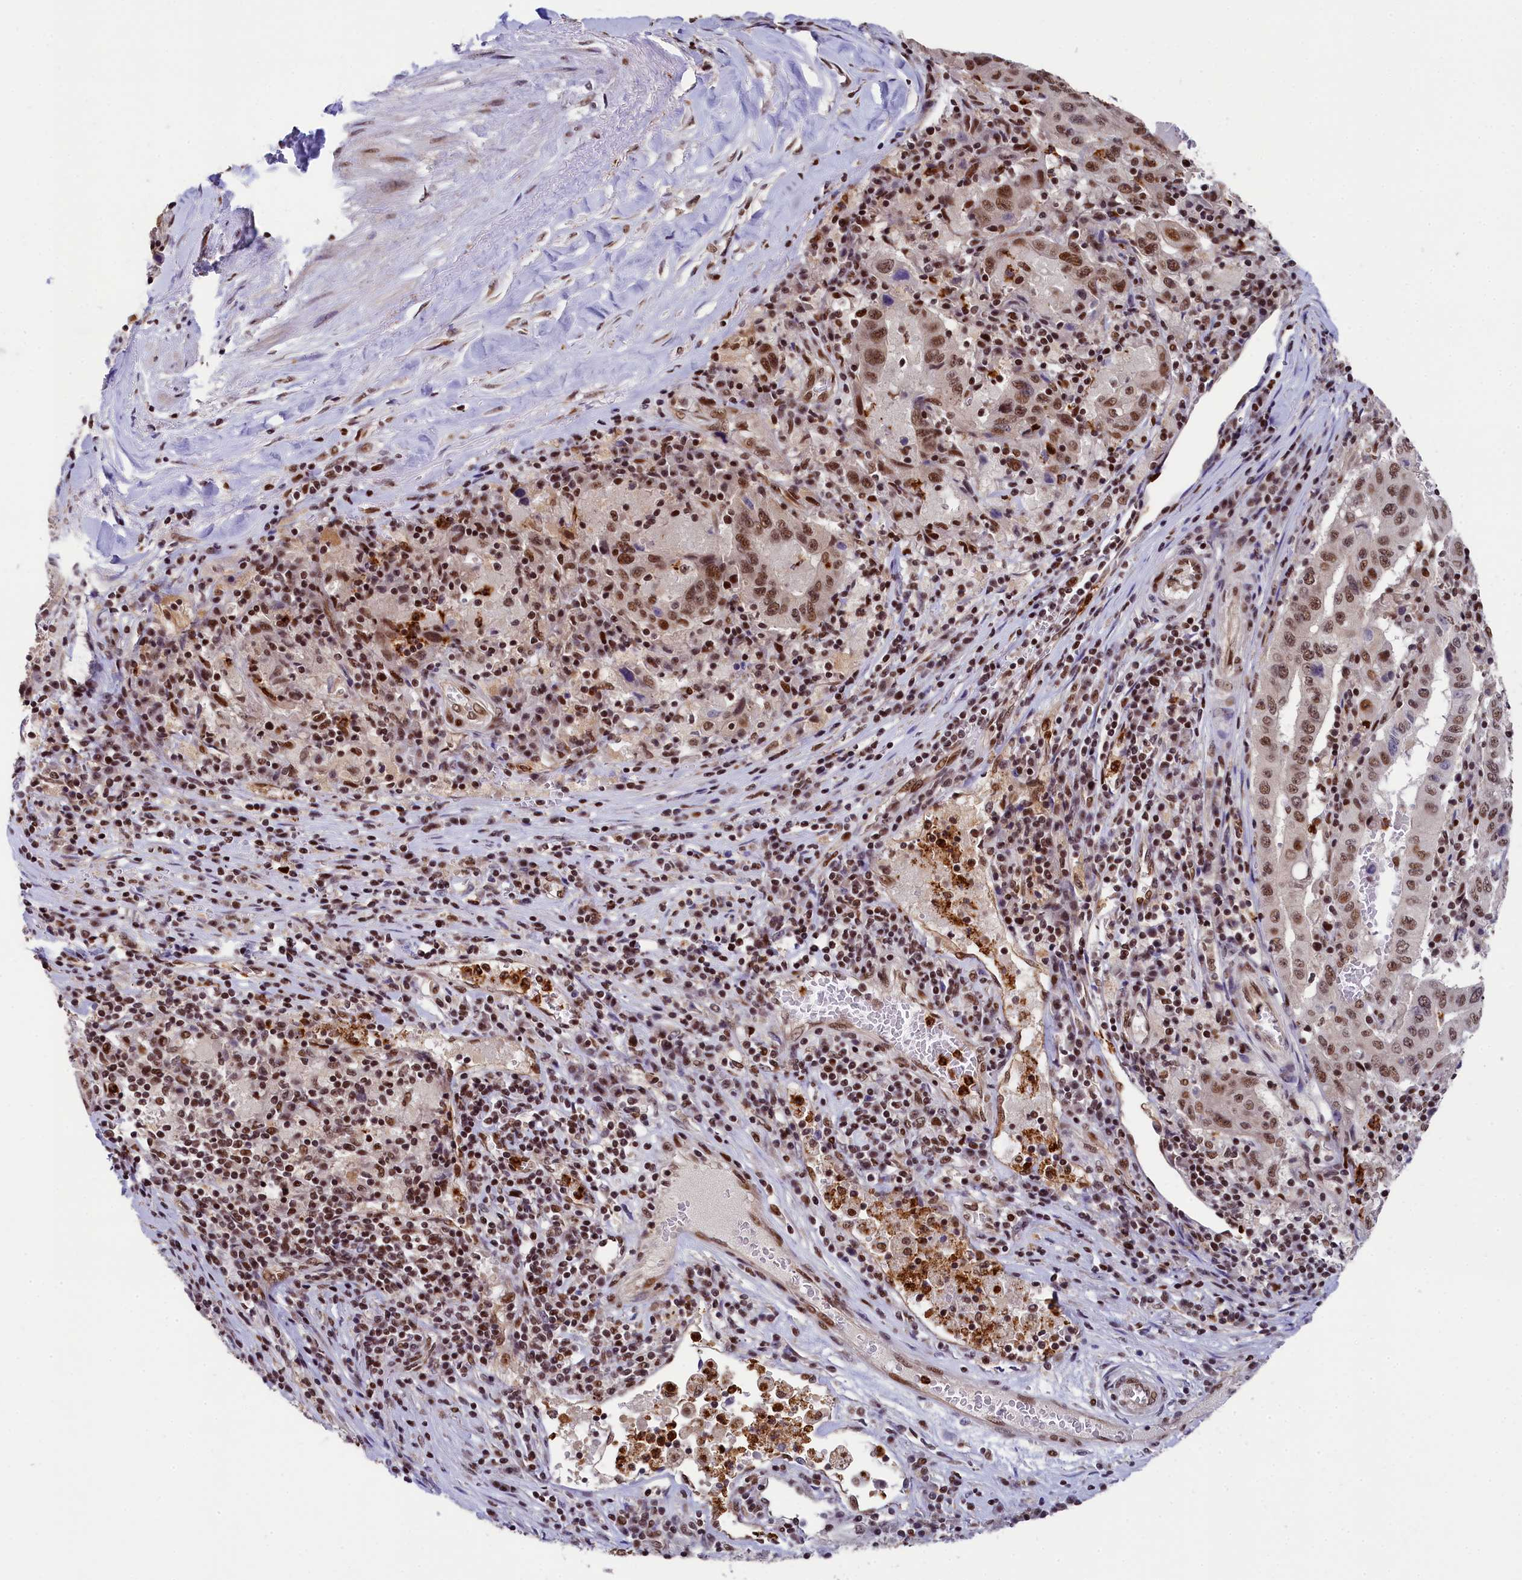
{"staining": {"intensity": "moderate", "quantity": ">75%", "location": "nuclear"}, "tissue": "pancreatic cancer", "cell_type": "Tumor cells", "image_type": "cancer", "snomed": [{"axis": "morphology", "description": "Adenocarcinoma, NOS"}, {"axis": "topography", "description": "Pancreas"}], "caption": "DAB (3,3'-diaminobenzidine) immunohistochemical staining of human adenocarcinoma (pancreatic) exhibits moderate nuclear protein expression in approximately >75% of tumor cells. (brown staining indicates protein expression, while blue staining denotes nuclei).", "gene": "ADIG", "patient": {"sex": "male", "age": 63}}